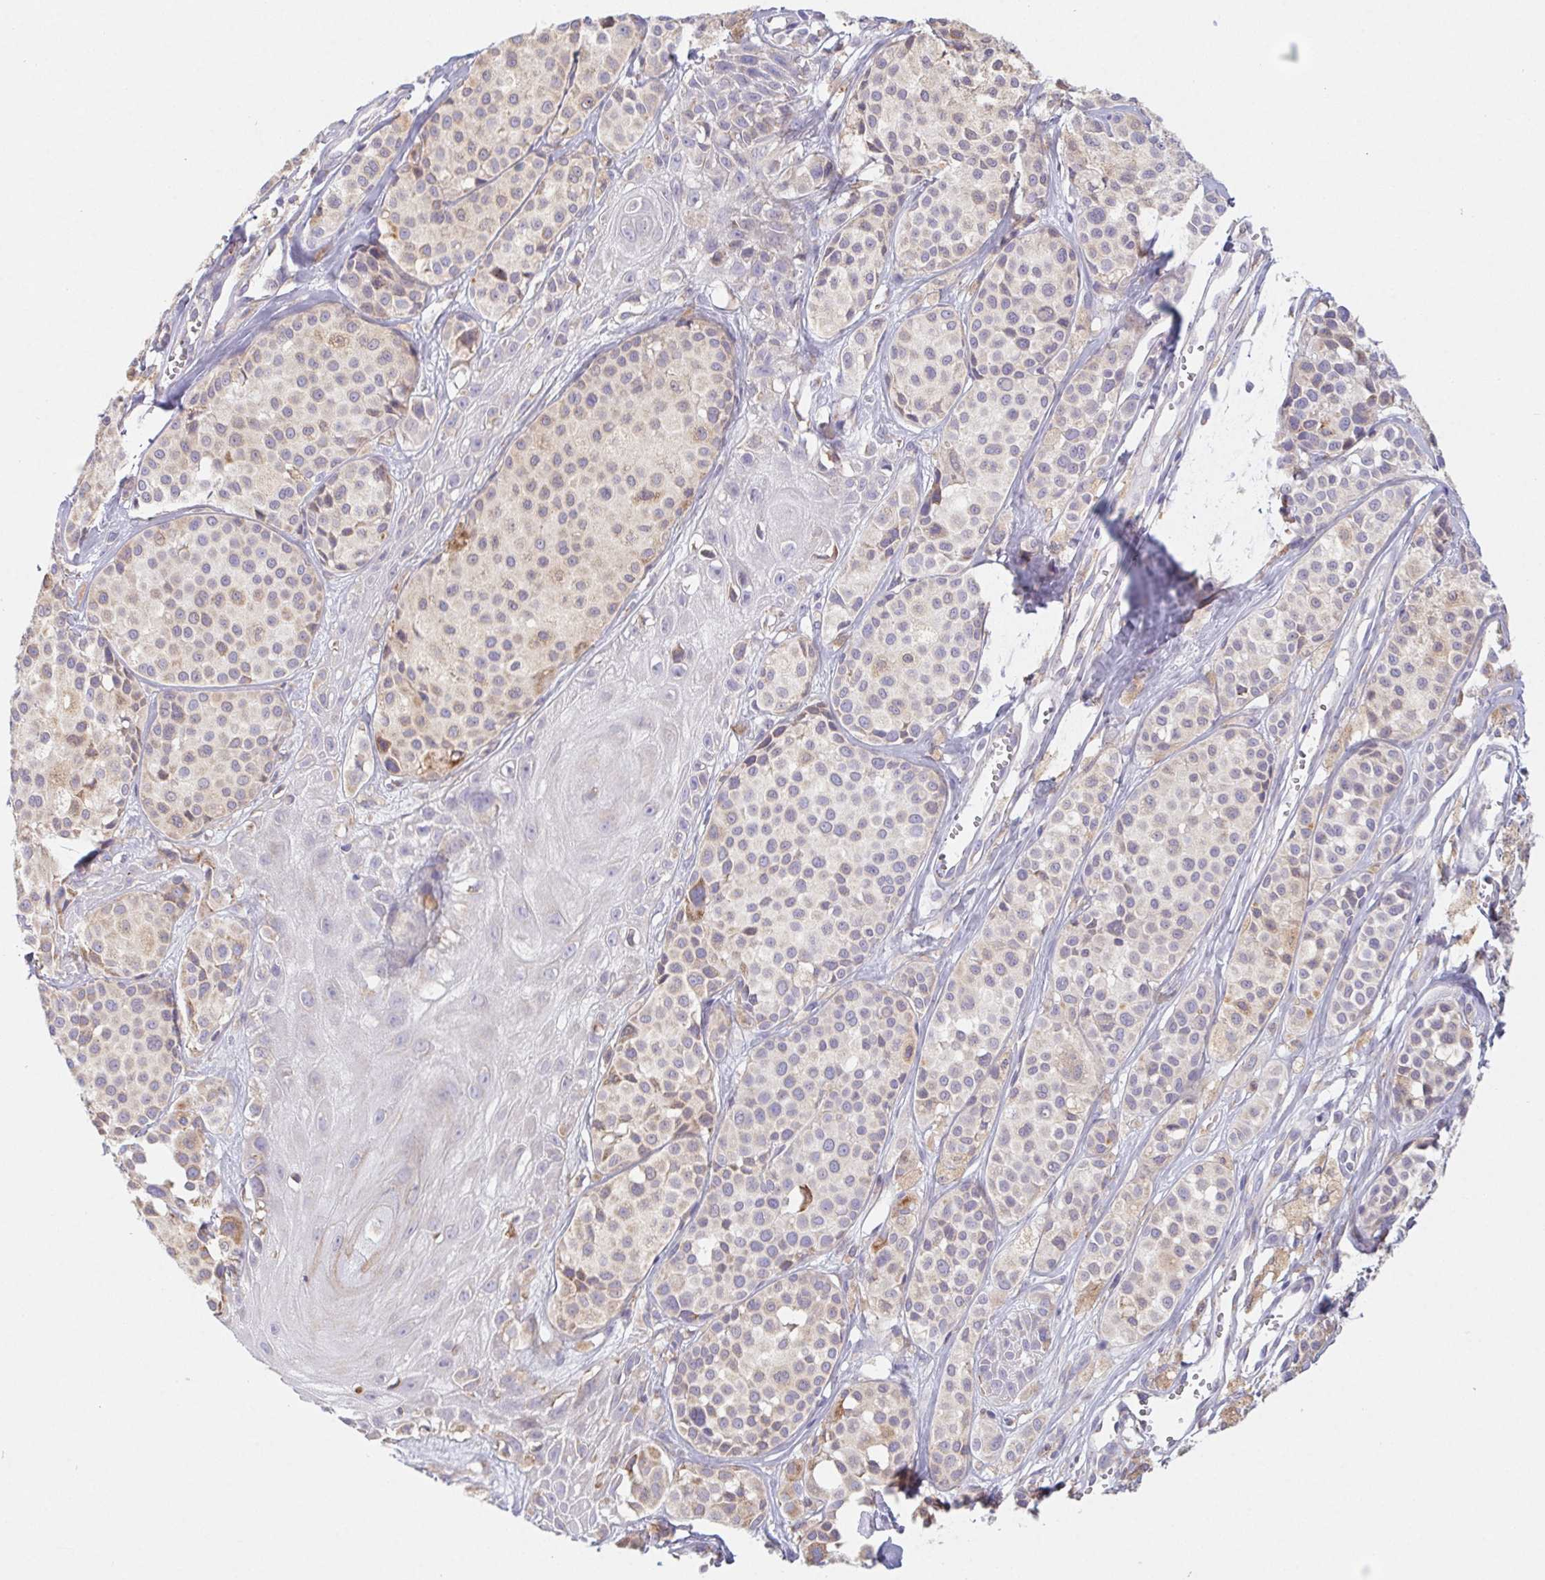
{"staining": {"intensity": "weak", "quantity": "<25%", "location": "cytoplasmic/membranous"}, "tissue": "melanoma", "cell_type": "Tumor cells", "image_type": "cancer", "snomed": [{"axis": "morphology", "description": "Malignant melanoma, NOS"}, {"axis": "topography", "description": "Skin"}], "caption": "IHC of human malignant melanoma reveals no positivity in tumor cells.", "gene": "ADAM8", "patient": {"sex": "male", "age": 77}}